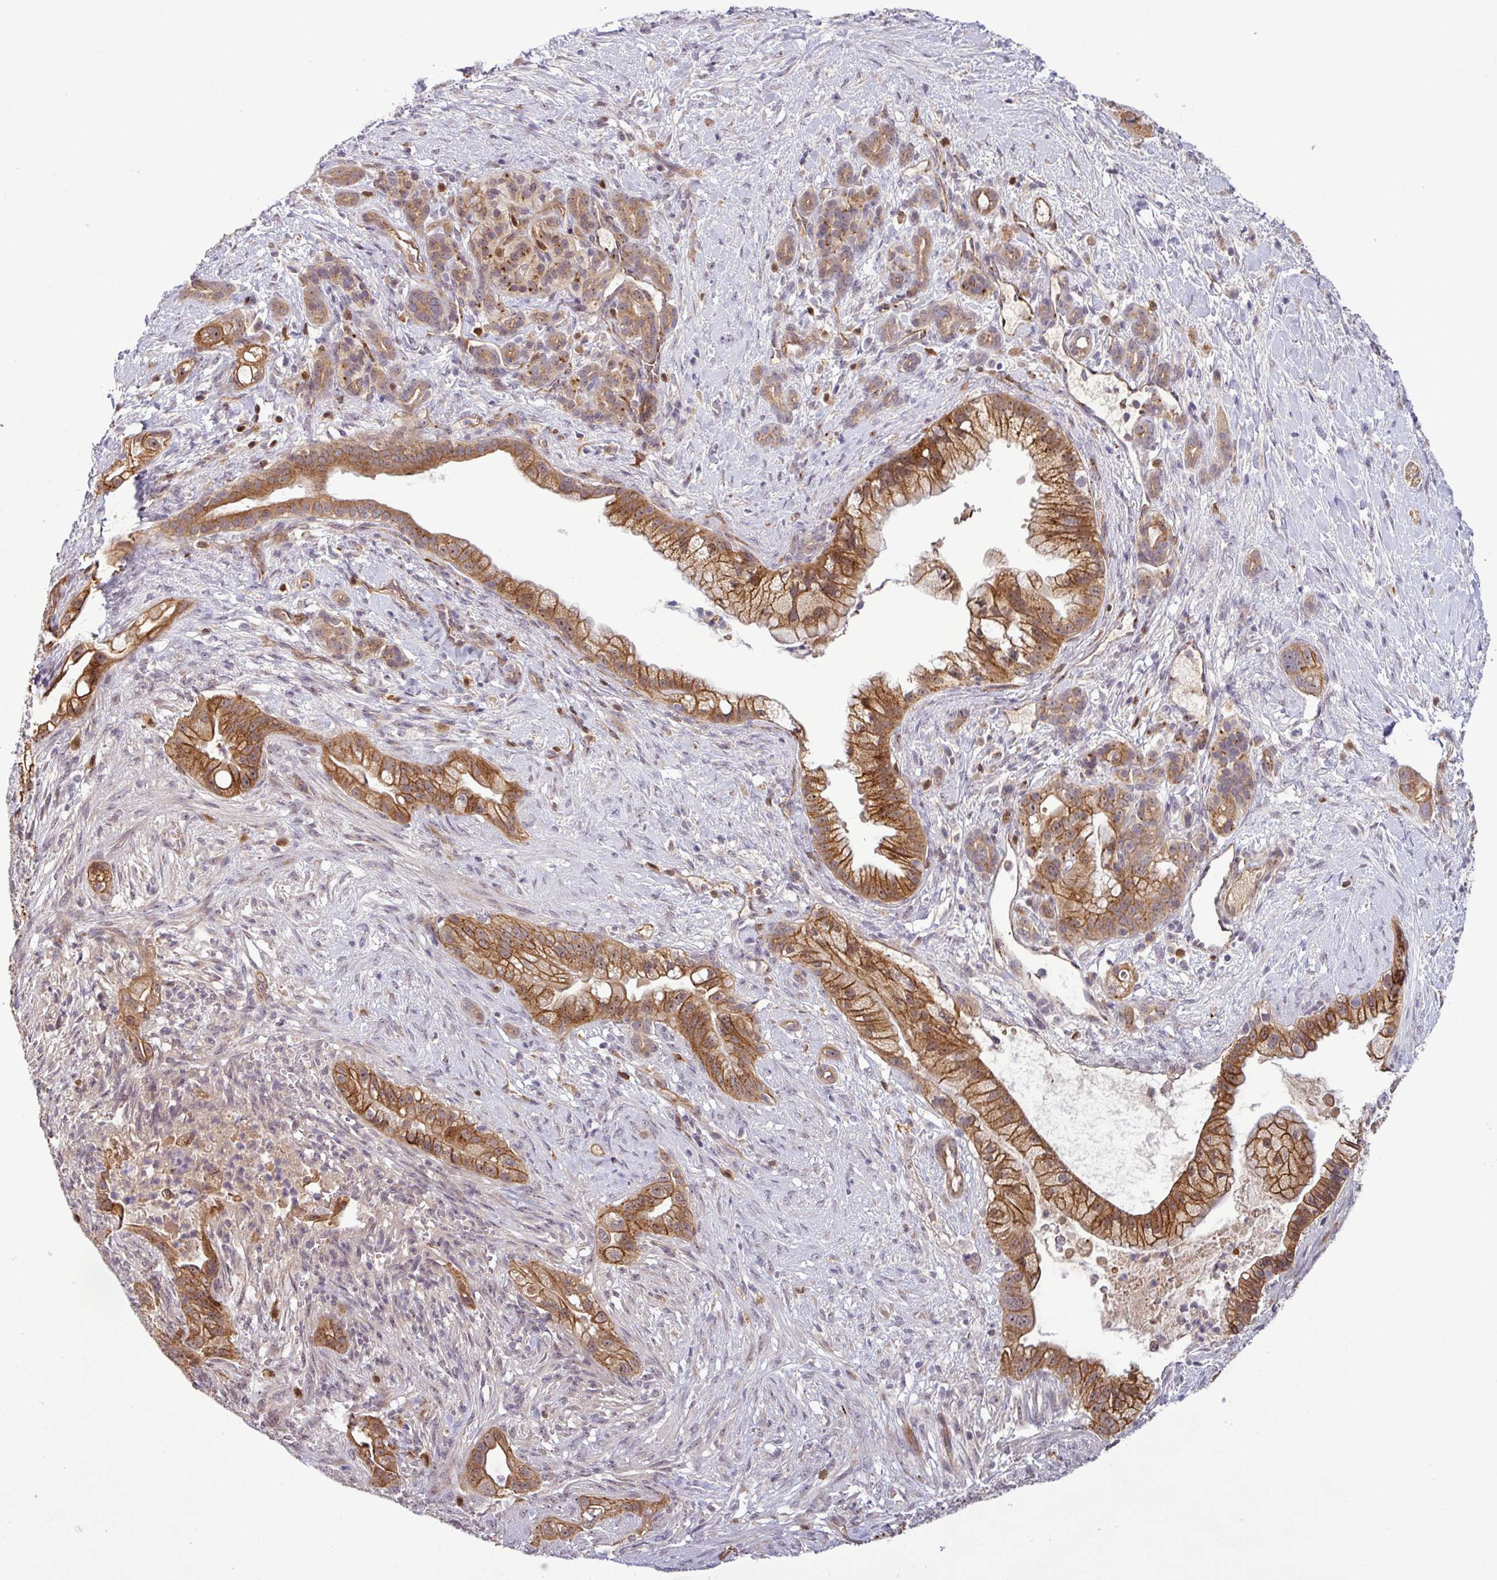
{"staining": {"intensity": "moderate", "quantity": ">75%", "location": "cytoplasmic/membranous,nuclear"}, "tissue": "pancreatic cancer", "cell_type": "Tumor cells", "image_type": "cancer", "snomed": [{"axis": "morphology", "description": "Adenocarcinoma, NOS"}, {"axis": "topography", "description": "Pancreas"}], "caption": "Moderate cytoplasmic/membranous and nuclear staining for a protein is identified in approximately >75% of tumor cells of pancreatic adenocarcinoma using IHC.", "gene": "PCDH1", "patient": {"sex": "male", "age": 44}}